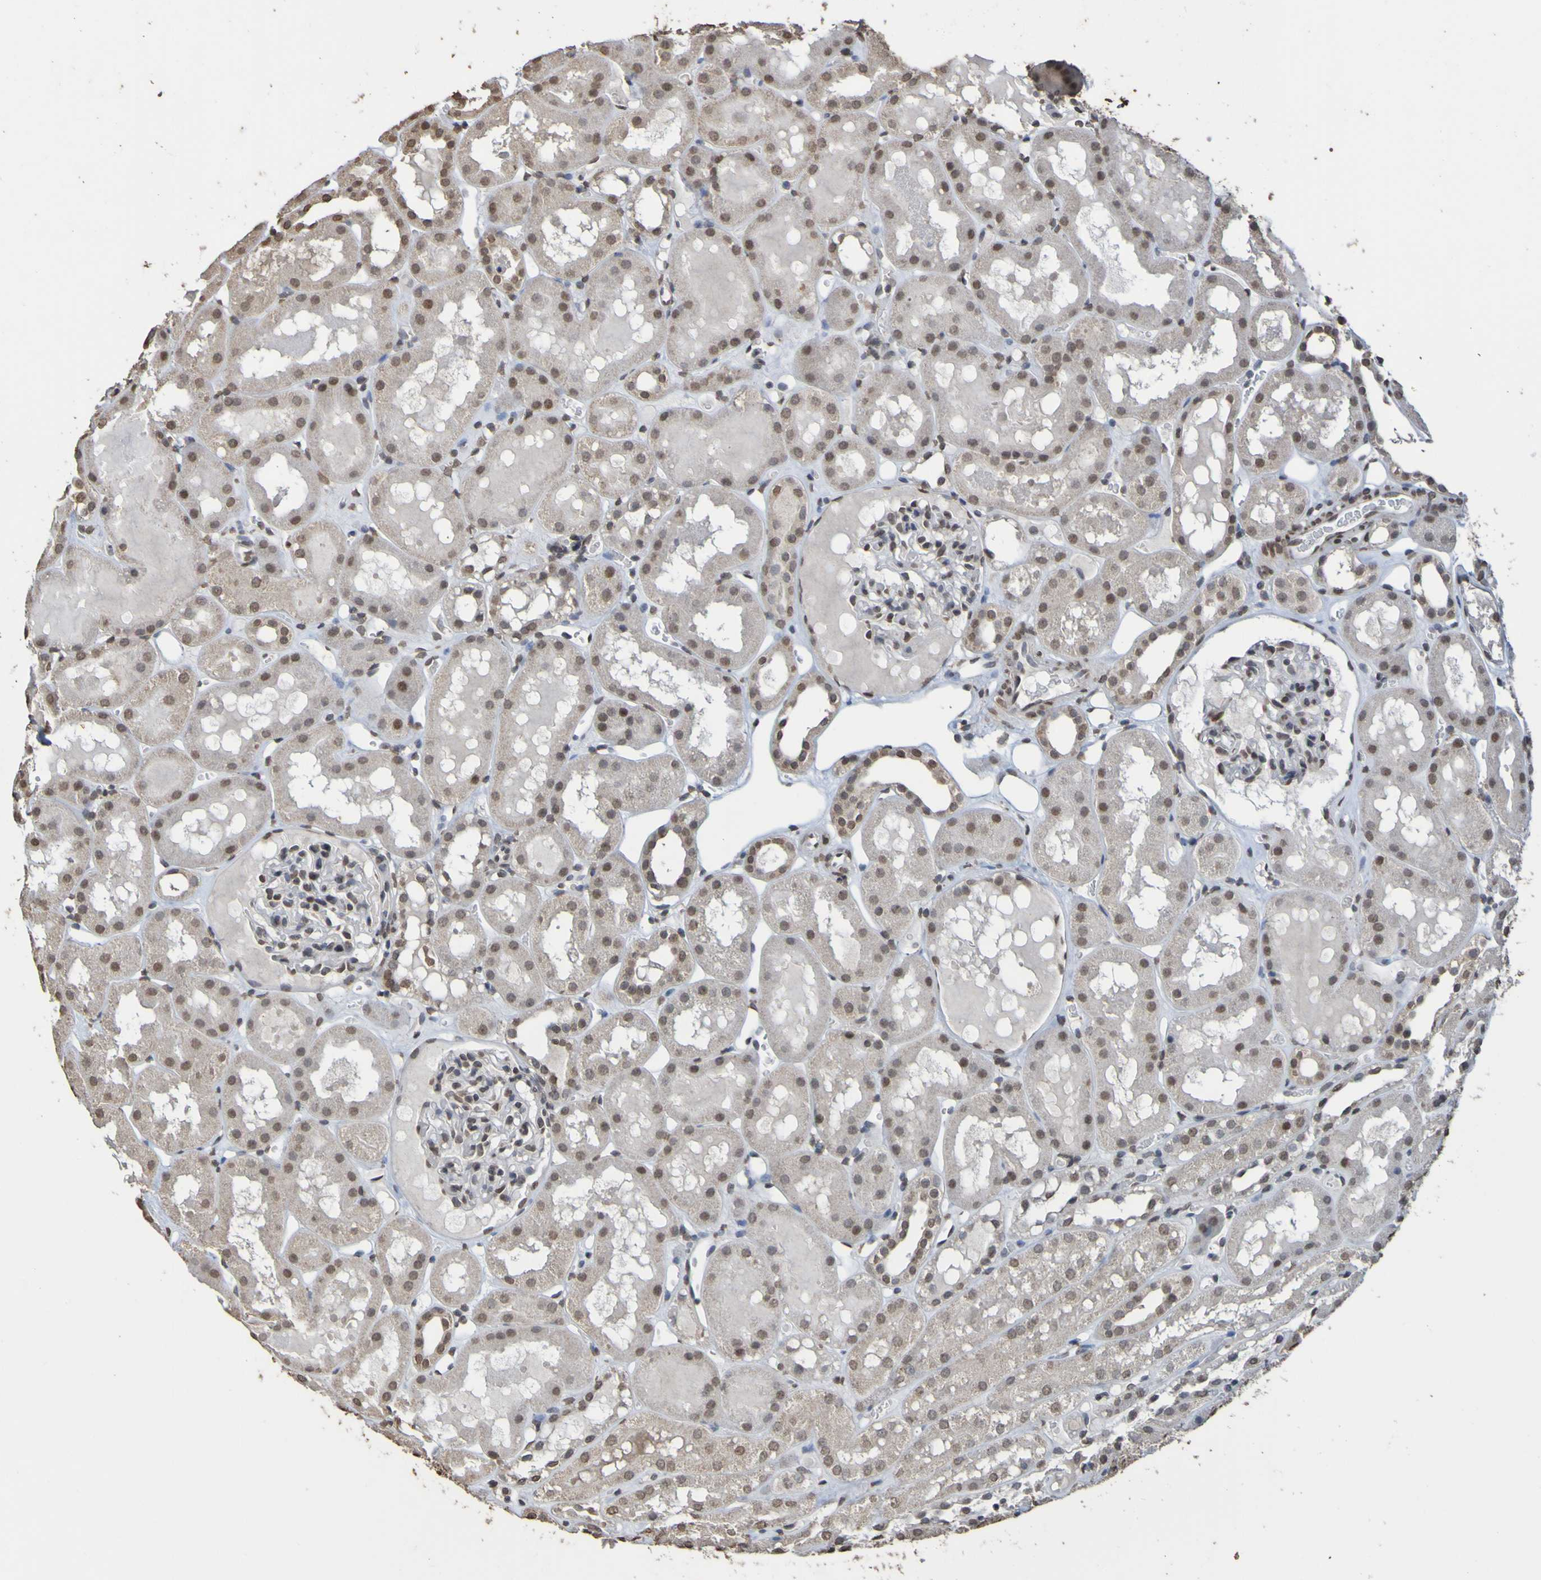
{"staining": {"intensity": "moderate", "quantity": "25%-75%", "location": "nuclear"}, "tissue": "kidney", "cell_type": "Cells in glomeruli", "image_type": "normal", "snomed": [{"axis": "morphology", "description": "Normal tissue, NOS"}, {"axis": "topography", "description": "Kidney"}, {"axis": "topography", "description": "Urinary bladder"}], "caption": "A histopathology image showing moderate nuclear positivity in about 25%-75% of cells in glomeruli in unremarkable kidney, as visualized by brown immunohistochemical staining.", "gene": "ALKBH2", "patient": {"sex": "male", "age": 16}}